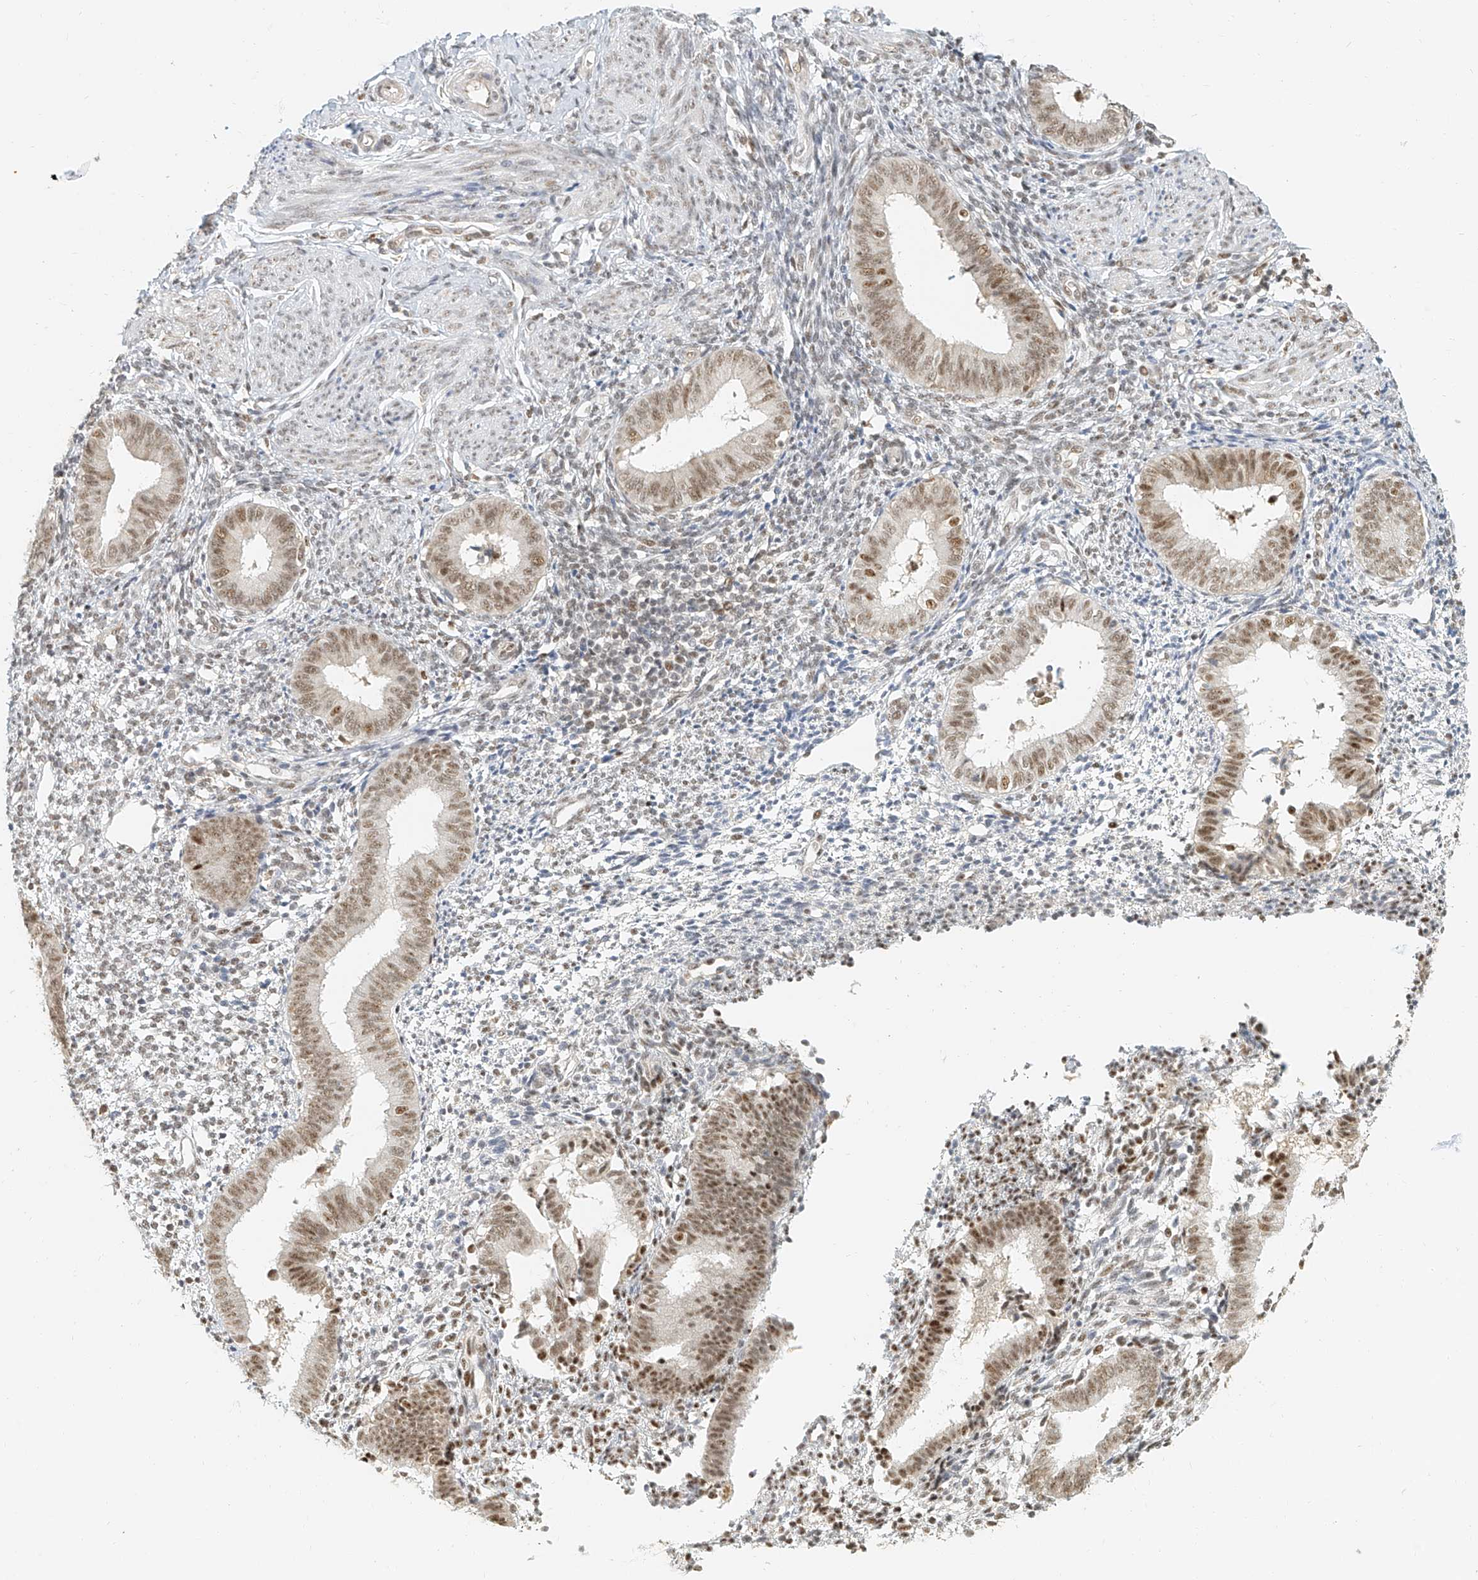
{"staining": {"intensity": "moderate", "quantity": "<25%", "location": "nuclear"}, "tissue": "endometrium", "cell_type": "Cells in endometrial stroma", "image_type": "normal", "snomed": [{"axis": "morphology", "description": "Normal tissue, NOS"}, {"axis": "topography", "description": "Uterus"}, {"axis": "topography", "description": "Endometrium"}], "caption": "Moderate nuclear expression is seen in approximately <25% of cells in endometrial stroma in unremarkable endometrium.", "gene": "CXorf58", "patient": {"sex": "female", "age": 48}}